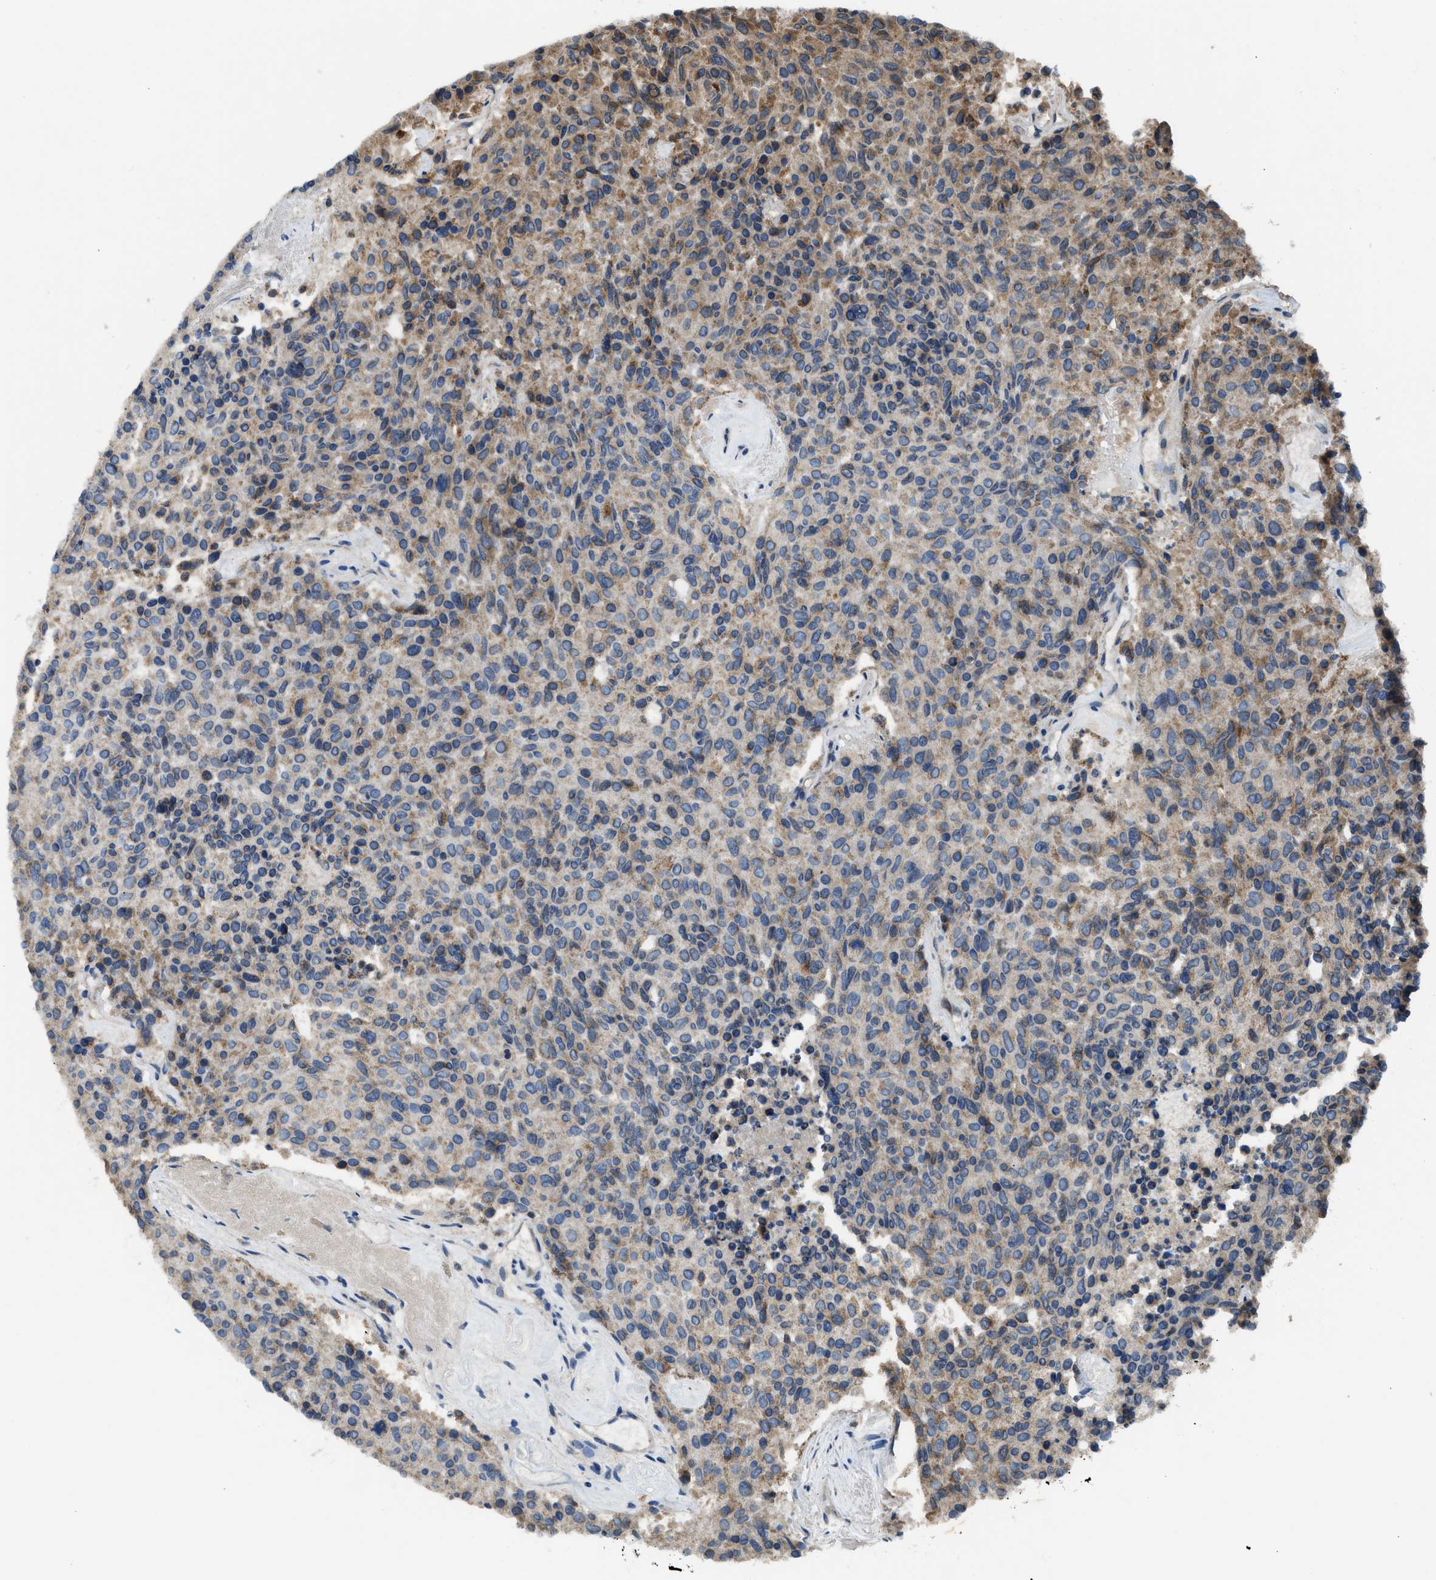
{"staining": {"intensity": "moderate", "quantity": "<25%", "location": "cytoplasmic/membranous"}, "tissue": "carcinoid", "cell_type": "Tumor cells", "image_type": "cancer", "snomed": [{"axis": "morphology", "description": "Carcinoid, malignant, NOS"}, {"axis": "topography", "description": "Pancreas"}], "caption": "Carcinoid stained with DAB (3,3'-diaminobenzidine) IHC displays low levels of moderate cytoplasmic/membranous staining in approximately <25% of tumor cells. Nuclei are stained in blue.", "gene": "PAFAH2", "patient": {"sex": "female", "age": 54}}